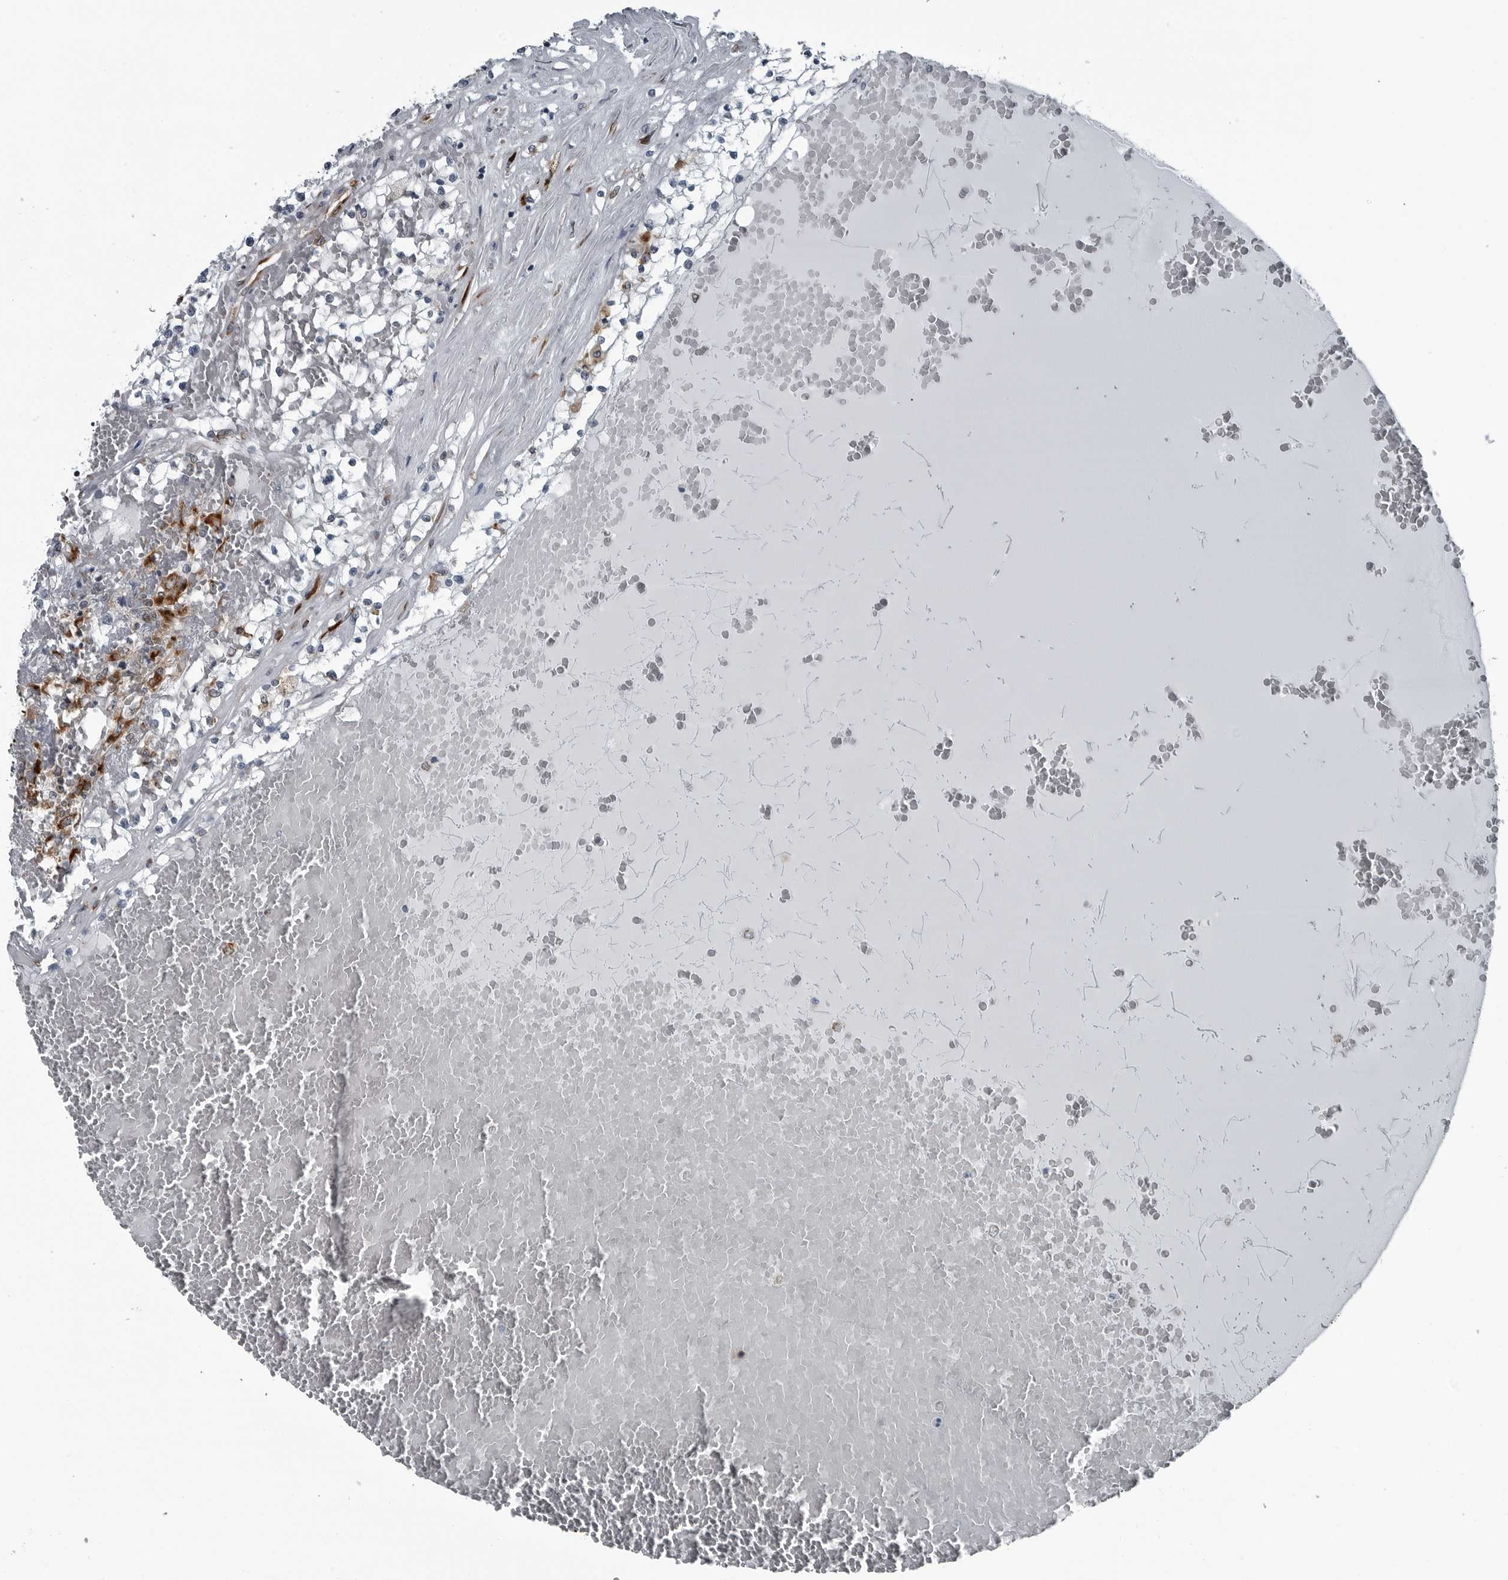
{"staining": {"intensity": "negative", "quantity": "none", "location": "none"}, "tissue": "renal cancer", "cell_type": "Tumor cells", "image_type": "cancer", "snomed": [{"axis": "morphology", "description": "Normal tissue, NOS"}, {"axis": "morphology", "description": "Adenocarcinoma, NOS"}, {"axis": "topography", "description": "Kidney"}], "caption": "Renal adenocarcinoma stained for a protein using immunohistochemistry (IHC) displays no positivity tumor cells.", "gene": "CEP85", "patient": {"sex": "male", "age": 68}}